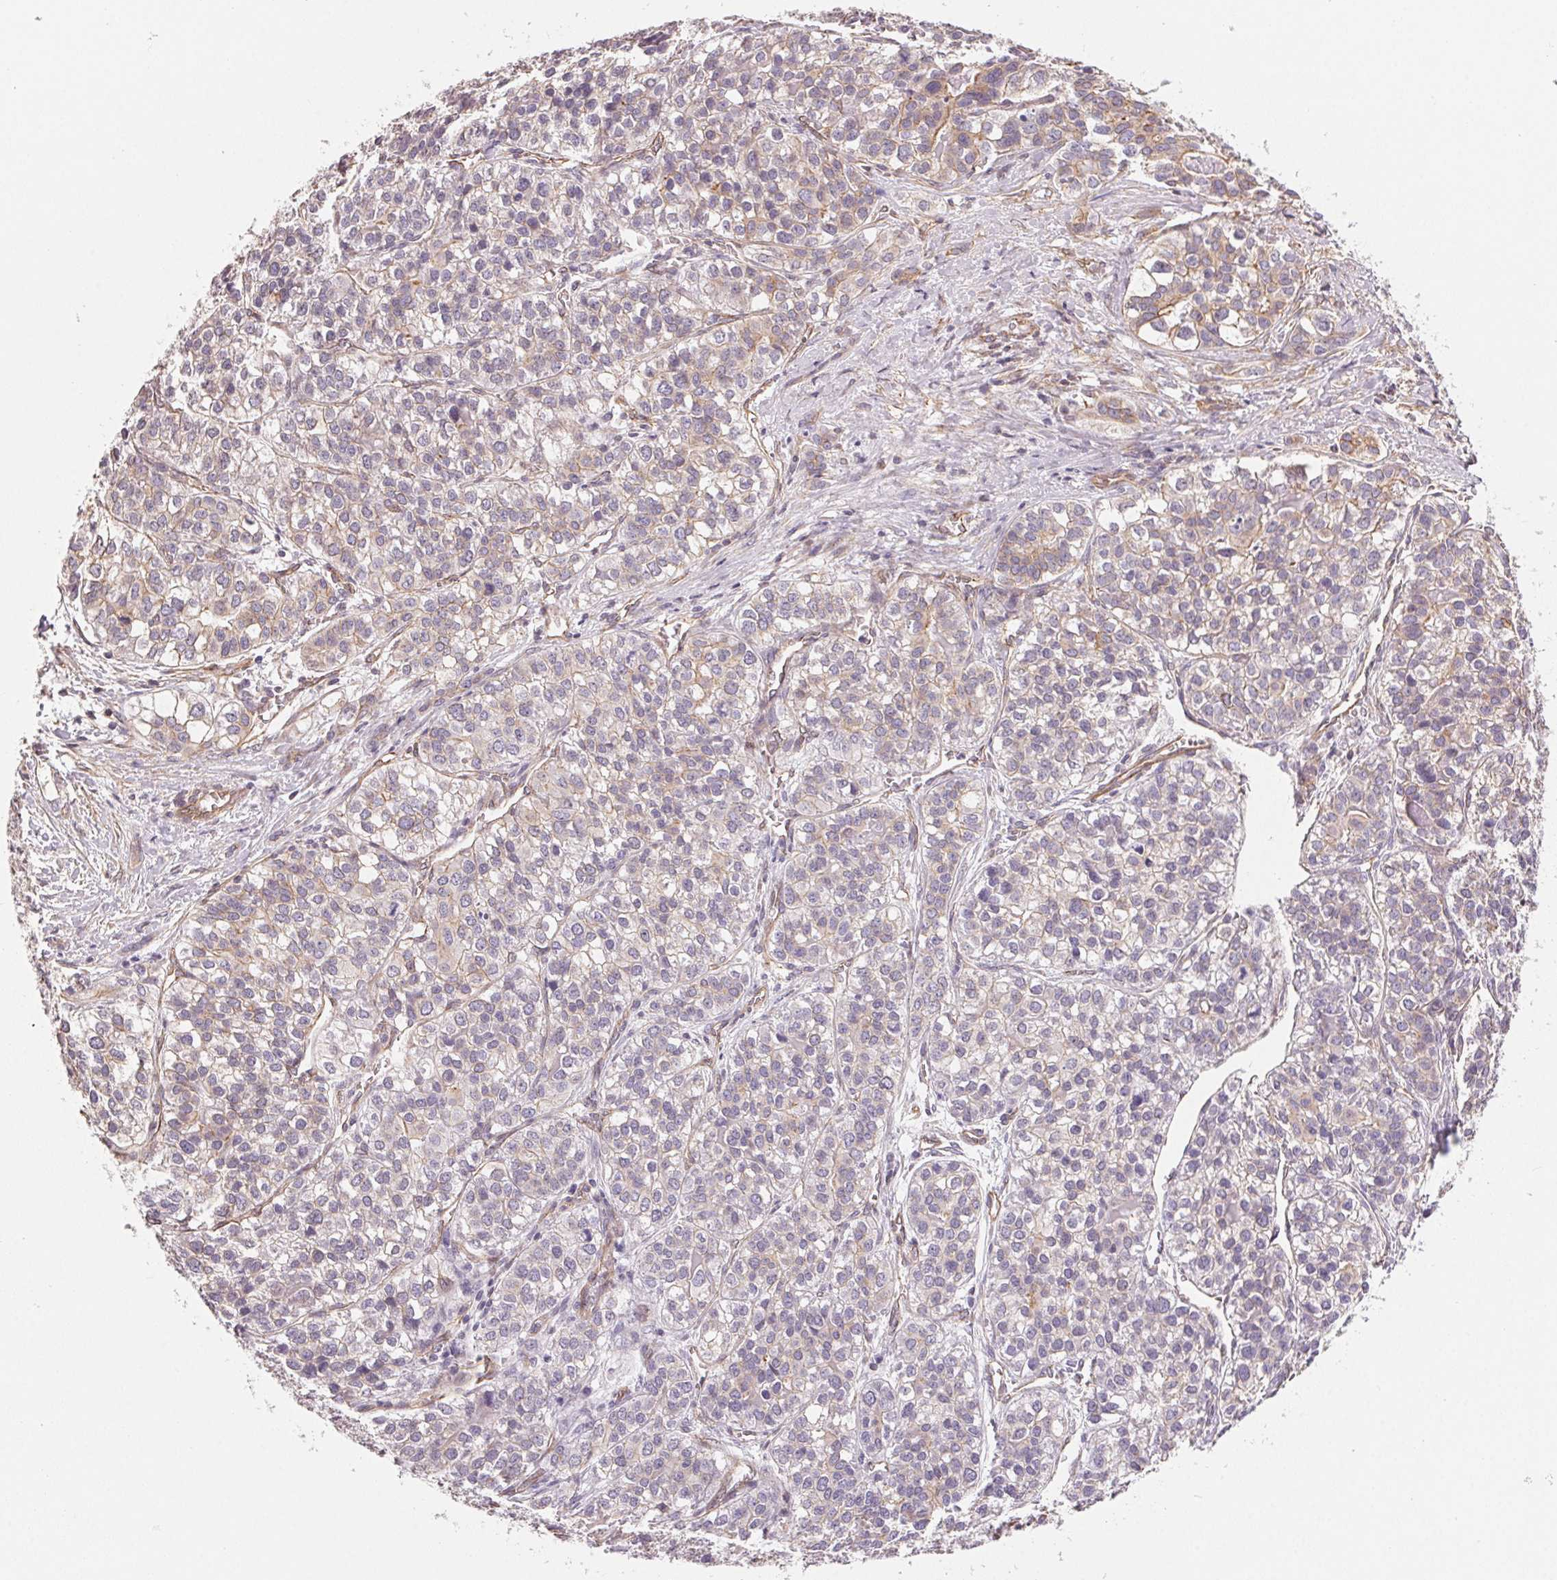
{"staining": {"intensity": "weak", "quantity": "<25%", "location": "cytoplasmic/membranous"}, "tissue": "liver cancer", "cell_type": "Tumor cells", "image_type": "cancer", "snomed": [{"axis": "morphology", "description": "Cholangiocarcinoma"}, {"axis": "topography", "description": "Liver"}], "caption": "Immunohistochemistry (IHC) micrograph of human liver cancer stained for a protein (brown), which exhibits no expression in tumor cells.", "gene": "PLA2G4F", "patient": {"sex": "male", "age": 56}}